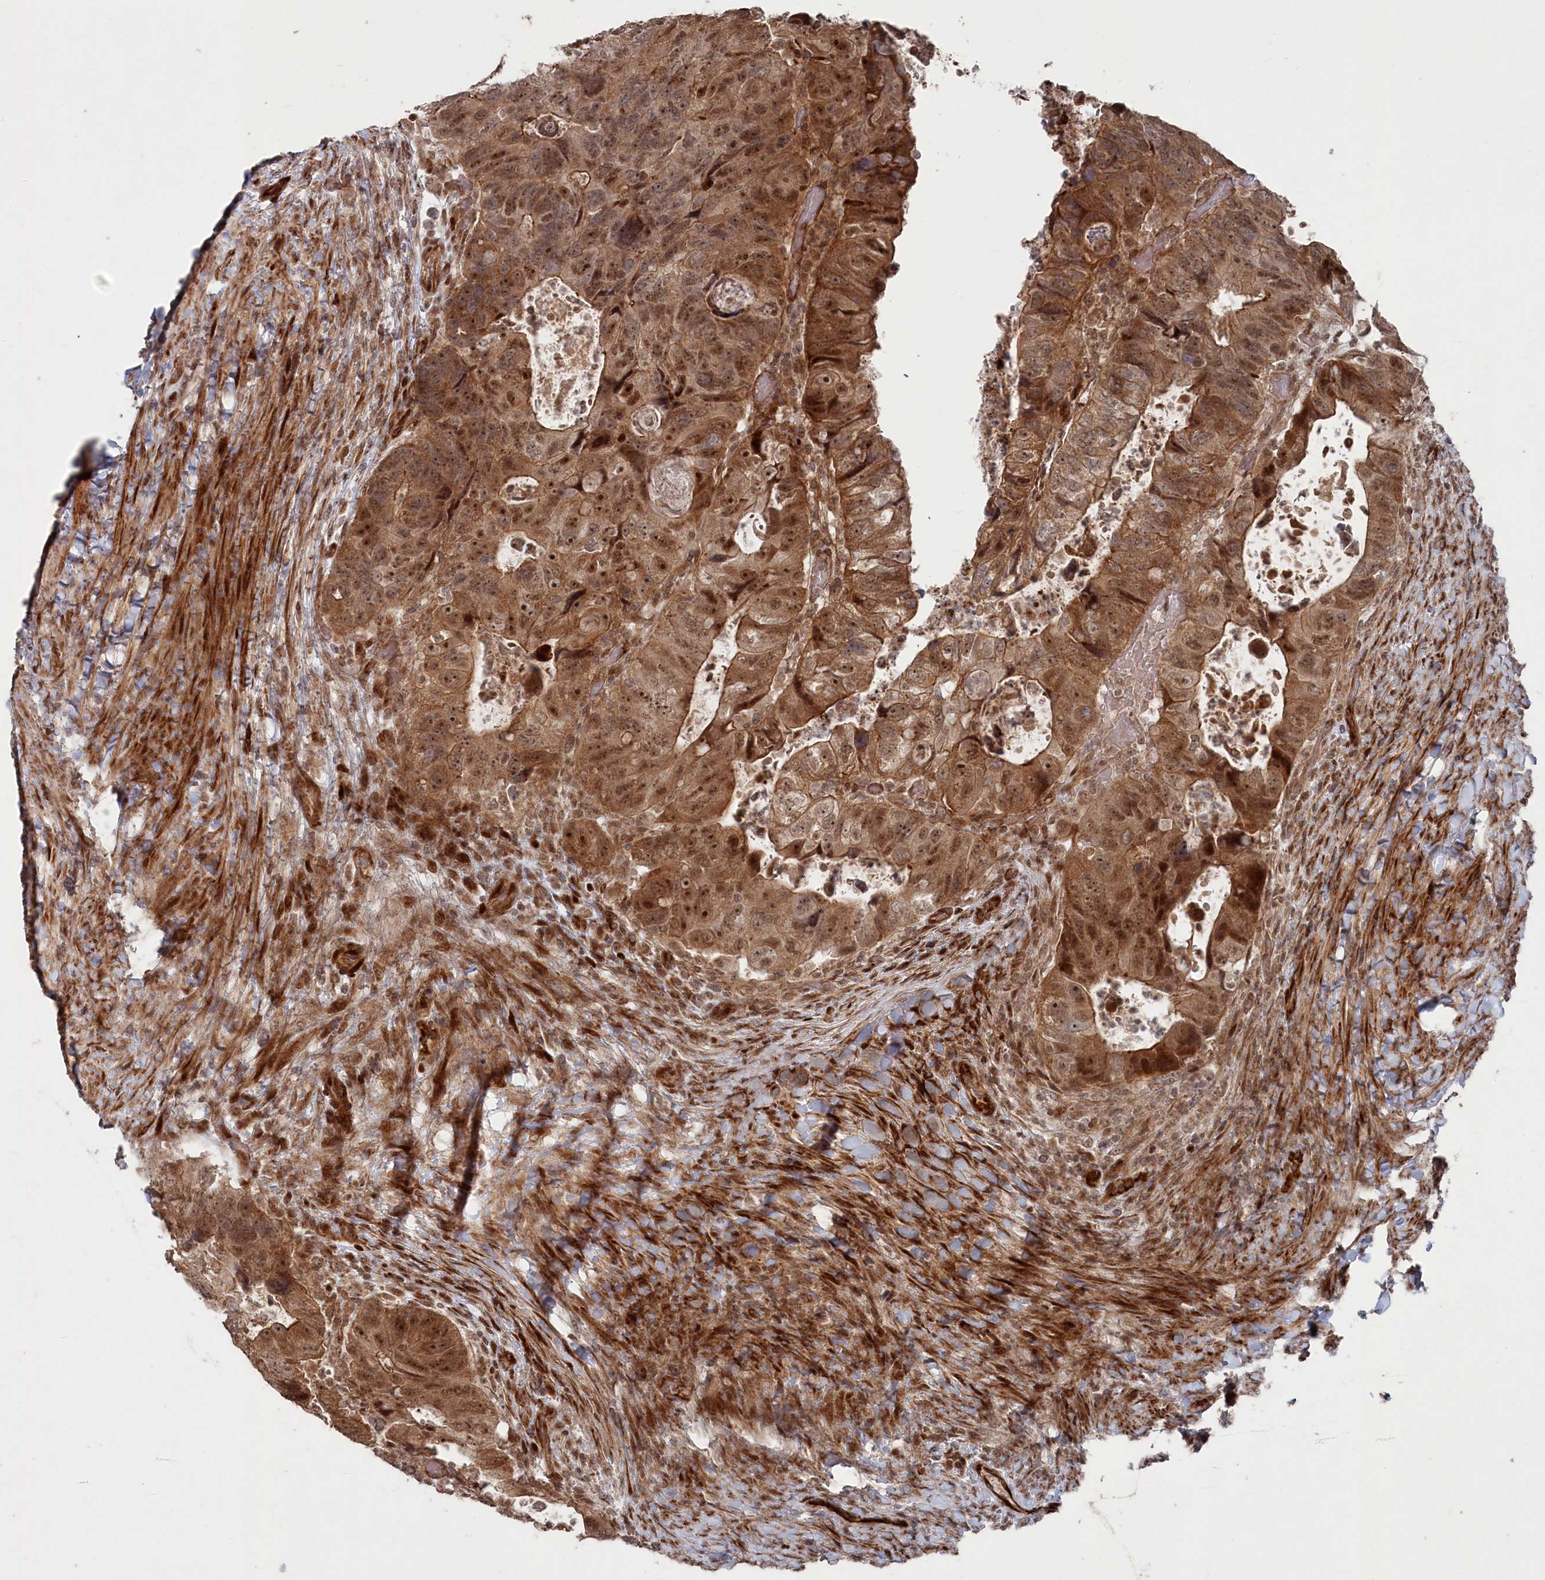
{"staining": {"intensity": "strong", "quantity": ">75%", "location": "cytoplasmic/membranous,nuclear"}, "tissue": "colorectal cancer", "cell_type": "Tumor cells", "image_type": "cancer", "snomed": [{"axis": "morphology", "description": "Adenocarcinoma, NOS"}, {"axis": "topography", "description": "Rectum"}], "caption": "Protein expression analysis of human adenocarcinoma (colorectal) reveals strong cytoplasmic/membranous and nuclear positivity in approximately >75% of tumor cells. Nuclei are stained in blue.", "gene": "POLR3A", "patient": {"sex": "male", "age": 59}}